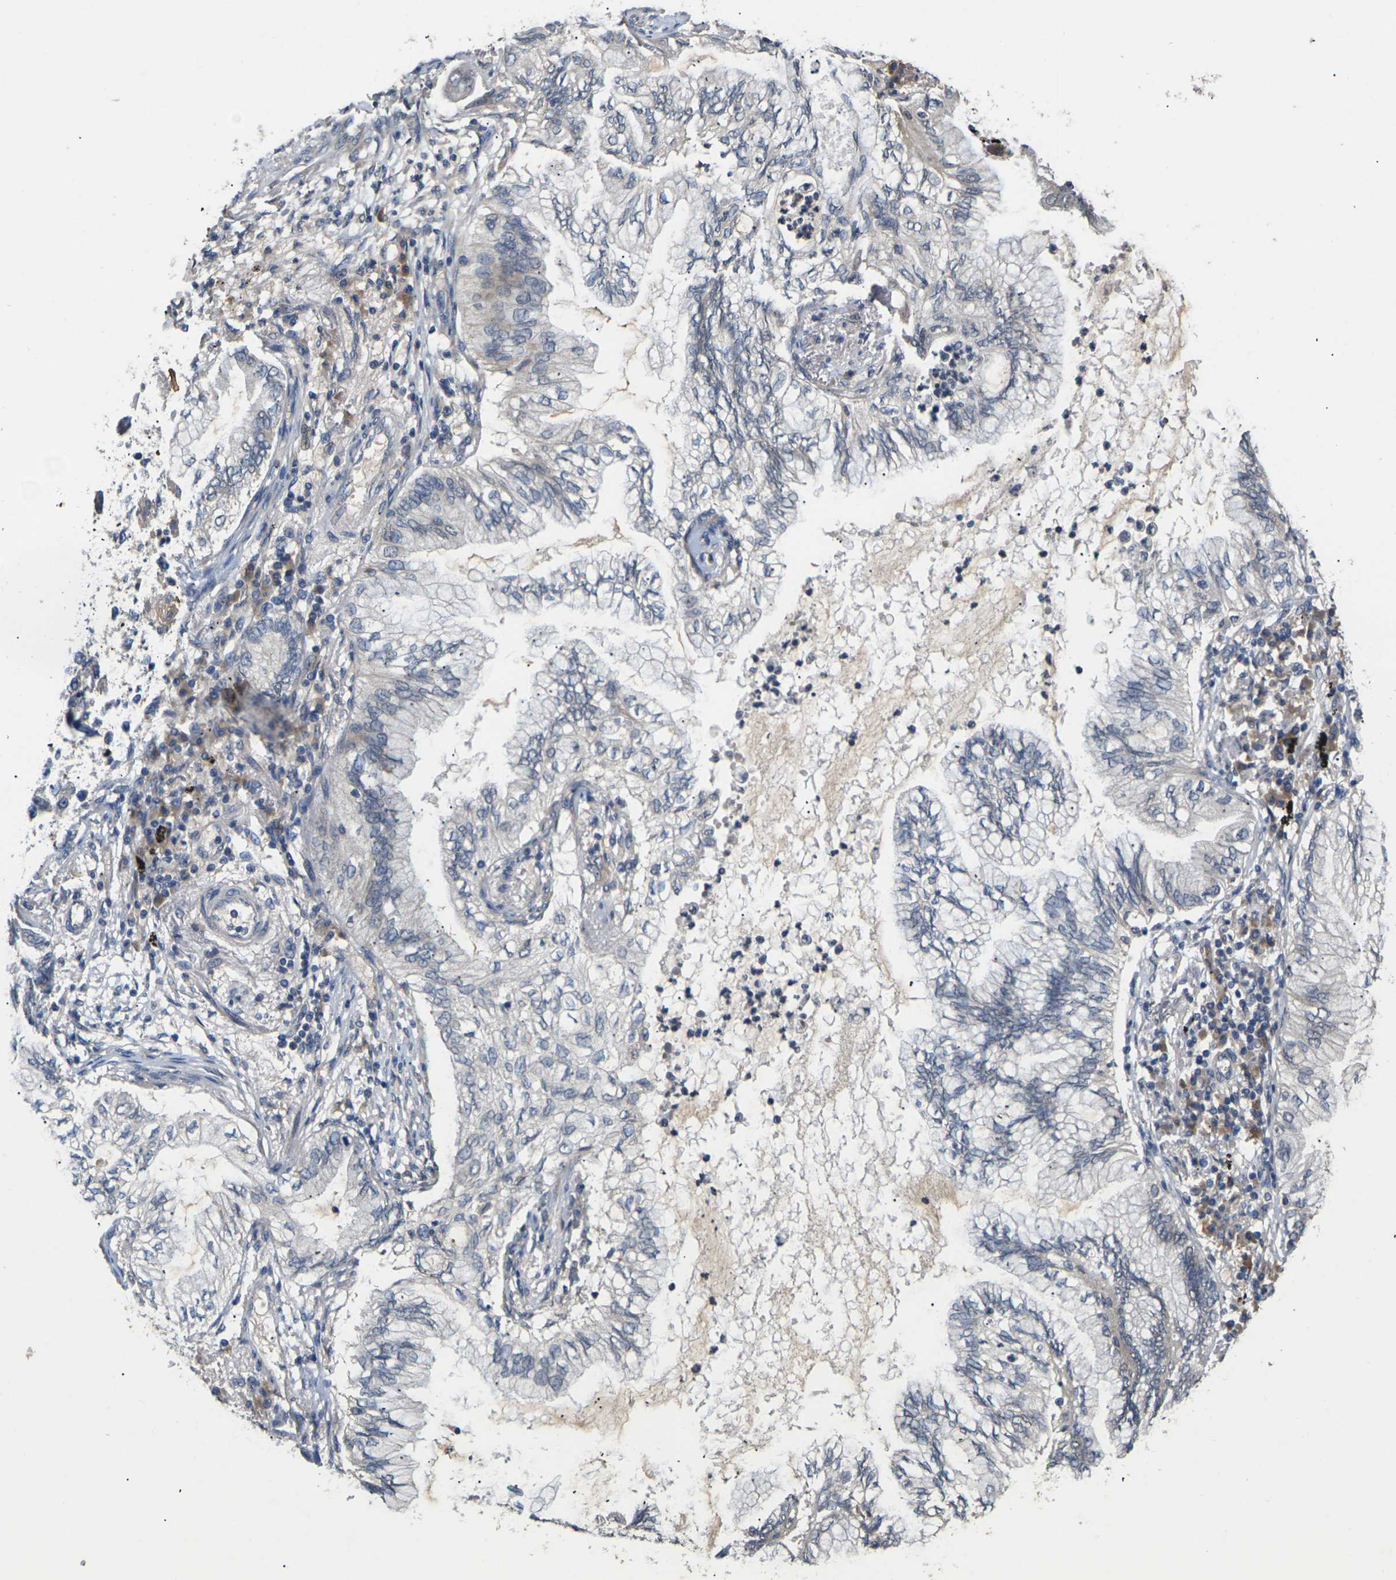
{"staining": {"intensity": "negative", "quantity": "none", "location": "none"}, "tissue": "lung cancer", "cell_type": "Tumor cells", "image_type": "cancer", "snomed": [{"axis": "morphology", "description": "Normal tissue, NOS"}, {"axis": "morphology", "description": "Adenocarcinoma, NOS"}, {"axis": "topography", "description": "Bronchus"}, {"axis": "topography", "description": "Lung"}], "caption": "A histopathology image of human adenocarcinoma (lung) is negative for staining in tumor cells.", "gene": "SLC2A2", "patient": {"sex": "female", "age": 70}}